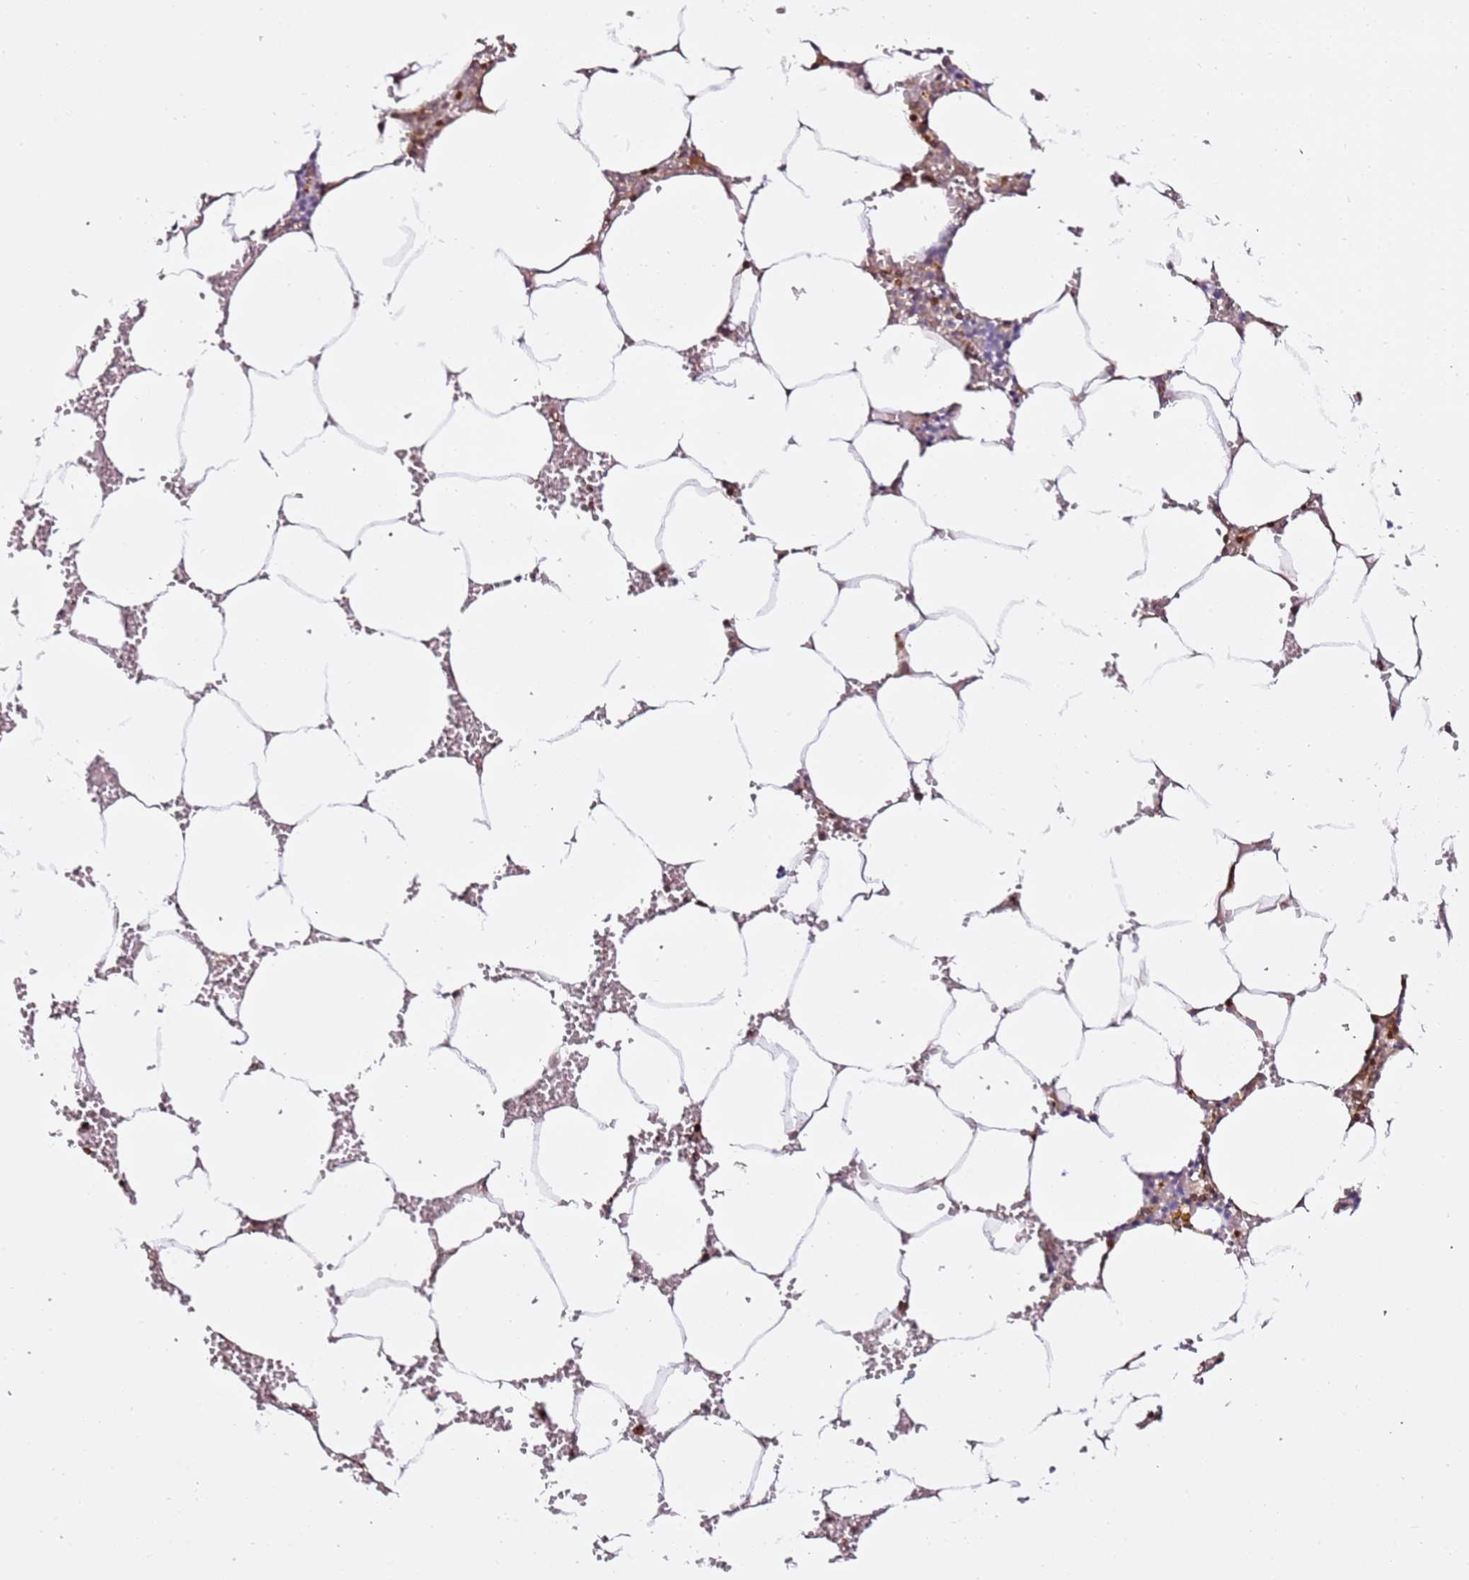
{"staining": {"intensity": "moderate", "quantity": "25%-75%", "location": "cytoplasmic/membranous,nuclear"}, "tissue": "bone marrow", "cell_type": "Hematopoietic cells", "image_type": "normal", "snomed": [{"axis": "morphology", "description": "Normal tissue, NOS"}, {"axis": "topography", "description": "Bone marrow"}], "caption": "IHC of unremarkable human bone marrow demonstrates medium levels of moderate cytoplasmic/membranous,nuclear staining in approximately 25%-75% of hematopoietic cells. (Brightfield microscopy of DAB IHC at high magnification).", "gene": "OR5V1", "patient": {"sex": "male", "age": 70}}